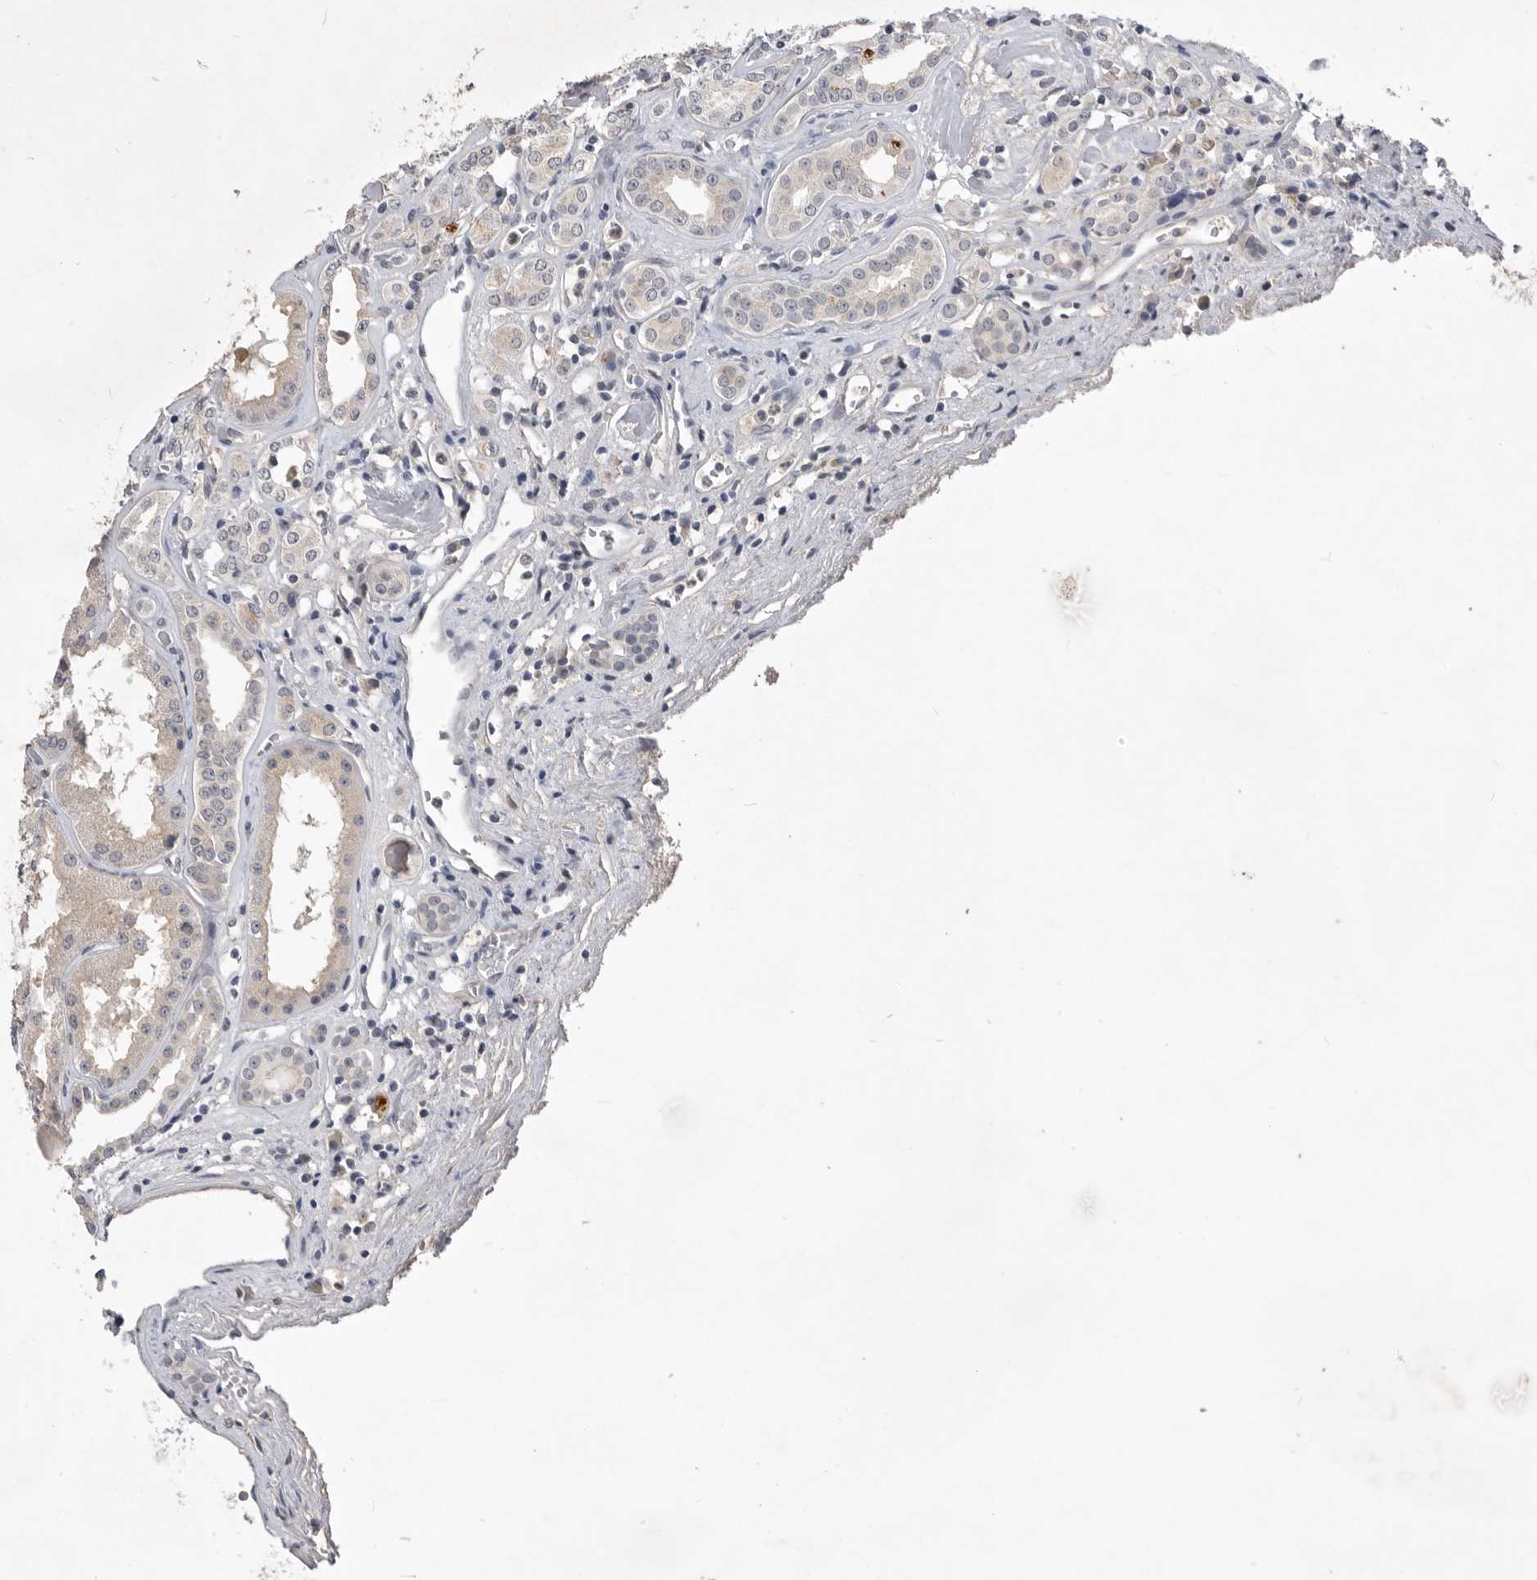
{"staining": {"intensity": "negative", "quantity": "none", "location": "none"}, "tissue": "kidney", "cell_type": "Cells in glomeruli", "image_type": "normal", "snomed": [{"axis": "morphology", "description": "Normal tissue, NOS"}, {"axis": "topography", "description": "Kidney"}], "caption": "The immunohistochemistry photomicrograph has no significant staining in cells in glomeruli of kidney. (Immunohistochemistry (ihc), brightfield microscopy, high magnification).", "gene": "ITGAD", "patient": {"sex": "female", "age": 56}}